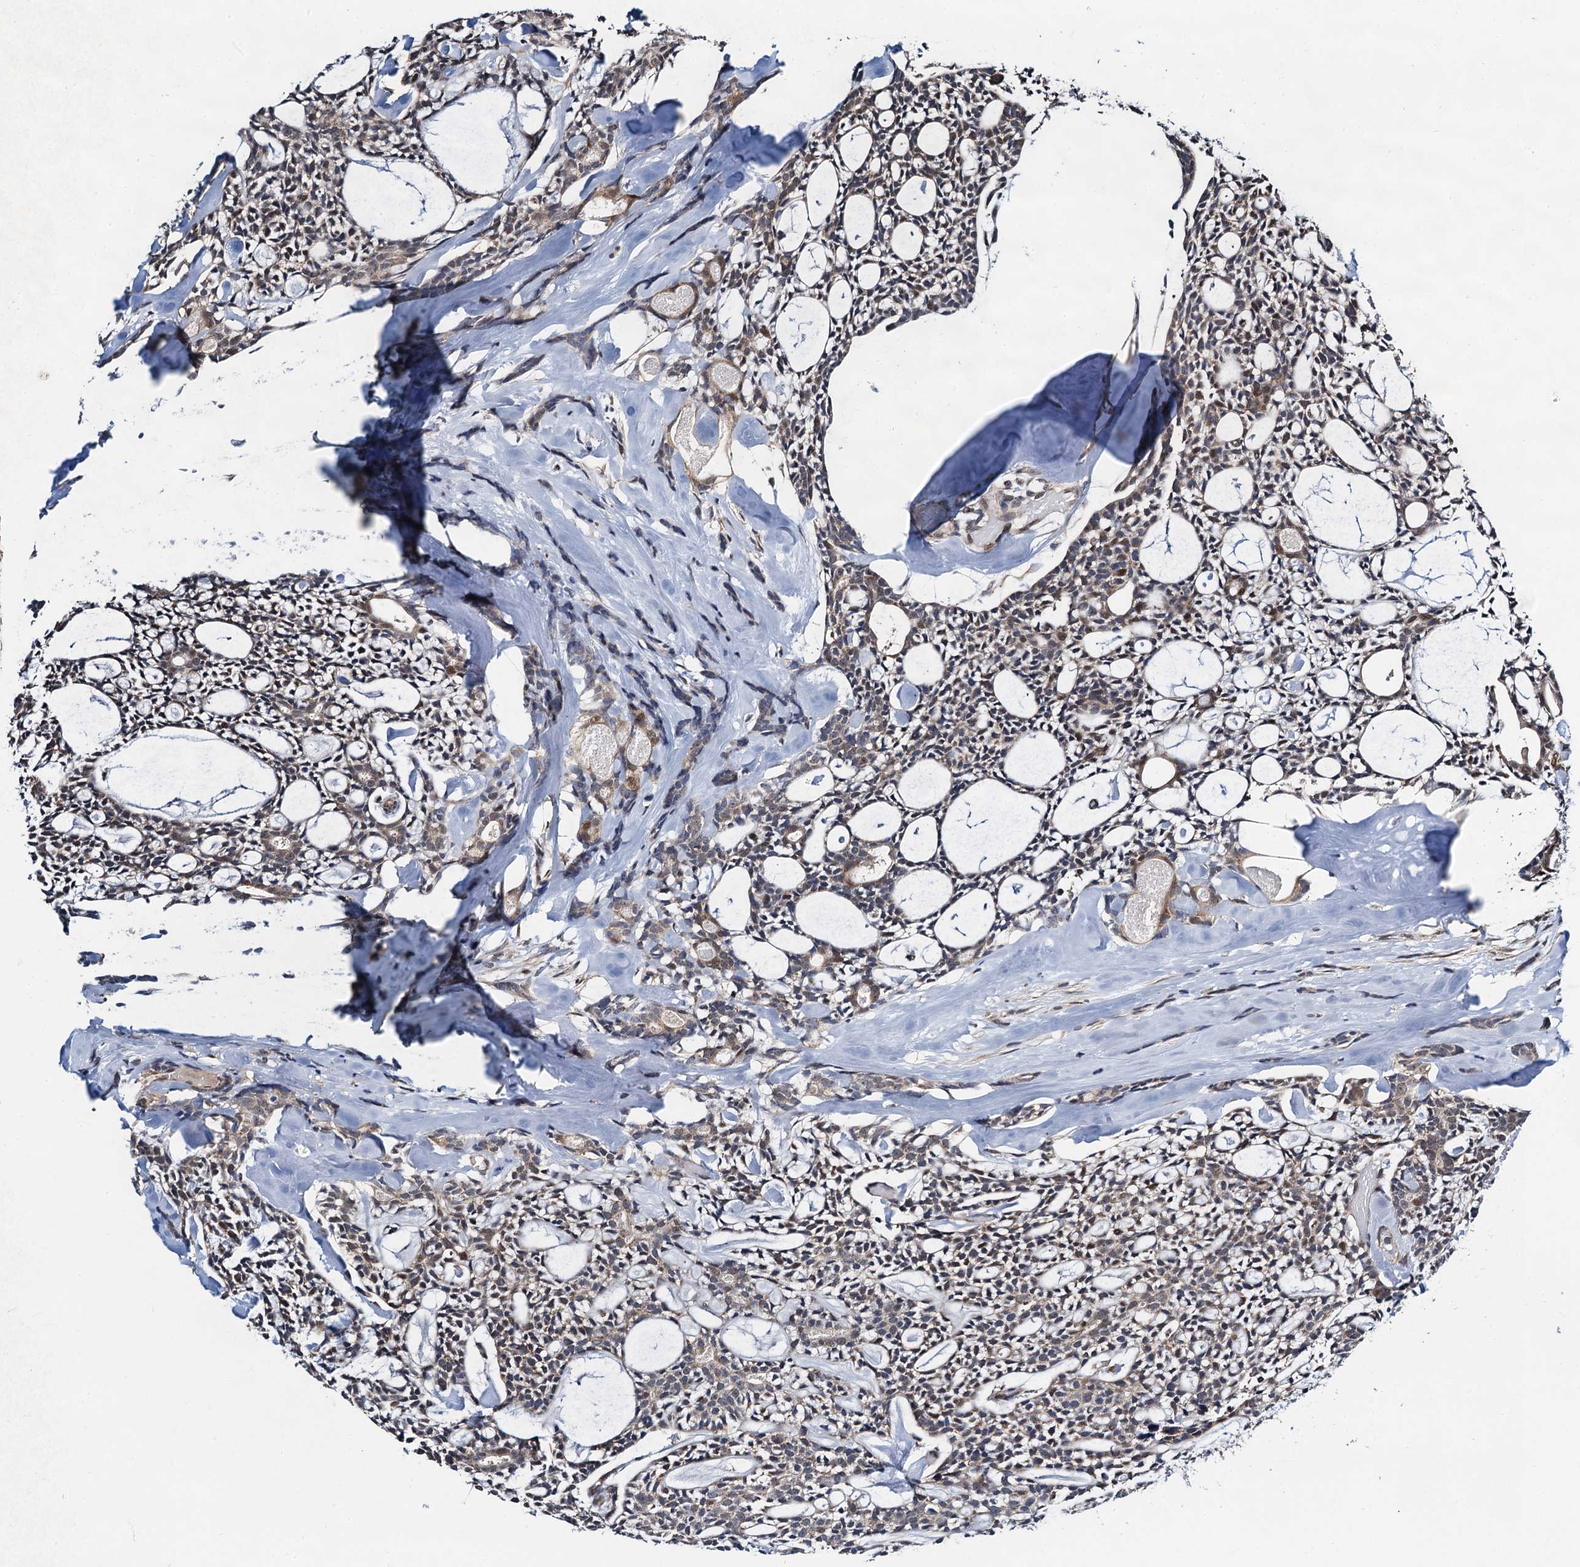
{"staining": {"intensity": "weak", "quantity": "25%-75%", "location": "cytoplasmic/membranous"}, "tissue": "head and neck cancer", "cell_type": "Tumor cells", "image_type": "cancer", "snomed": [{"axis": "morphology", "description": "Adenocarcinoma, NOS"}, {"axis": "topography", "description": "Salivary gland"}, {"axis": "topography", "description": "Head-Neck"}], "caption": "This histopathology image exhibits immunohistochemistry staining of human head and neck cancer, with low weak cytoplasmic/membranous positivity in approximately 25%-75% of tumor cells.", "gene": "CMPK2", "patient": {"sex": "male", "age": 55}}